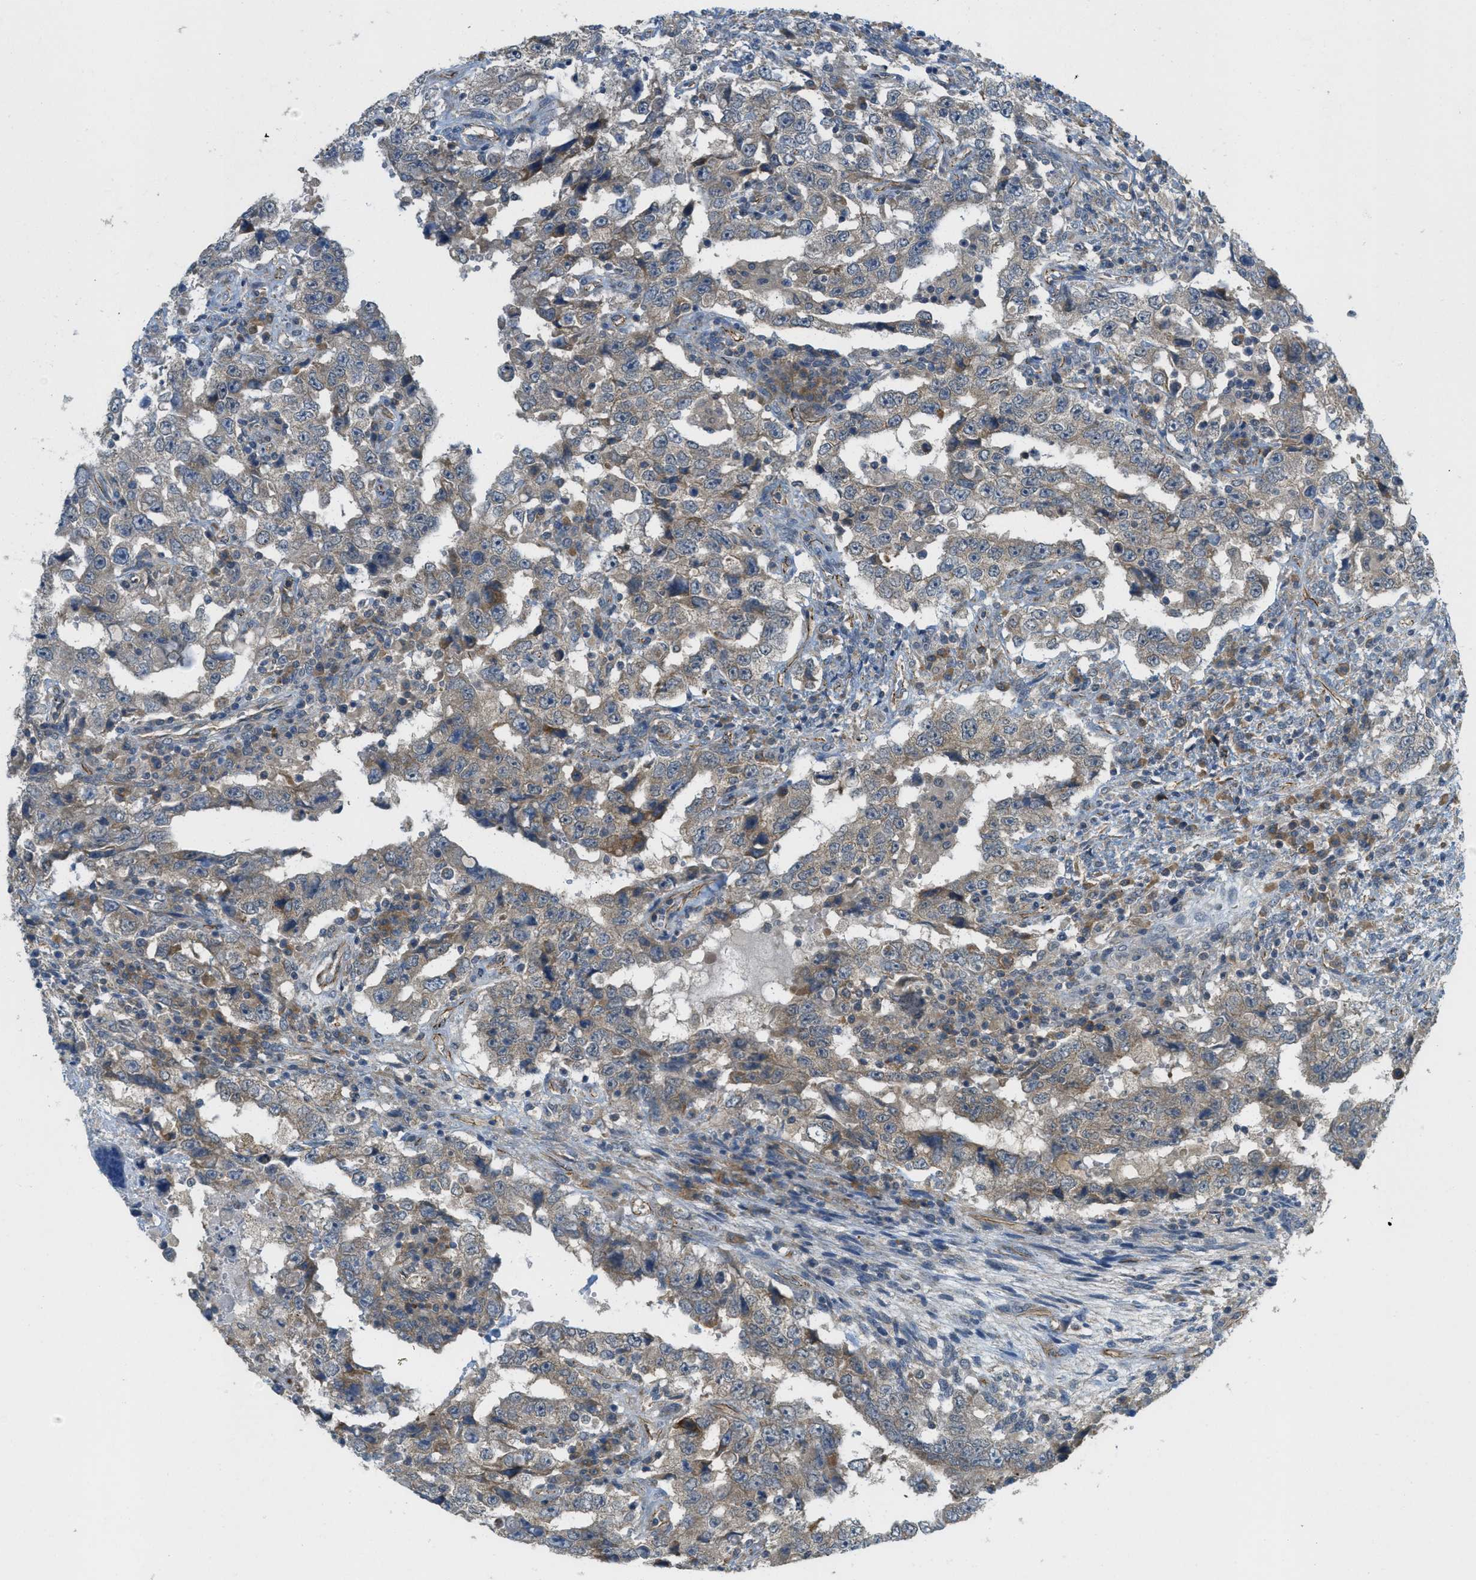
{"staining": {"intensity": "weak", "quantity": "<25%", "location": "cytoplasmic/membranous"}, "tissue": "testis cancer", "cell_type": "Tumor cells", "image_type": "cancer", "snomed": [{"axis": "morphology", "description": "Carcinoma, Embryonal, NOS"}, {"axis": "topography", "description": "Testis"}], "caption": "Tumor cells show no significant staining in embryonal carcinoma (testis).", "gene": "JCAD", "patient": {"sex": "male", "age": 26}}